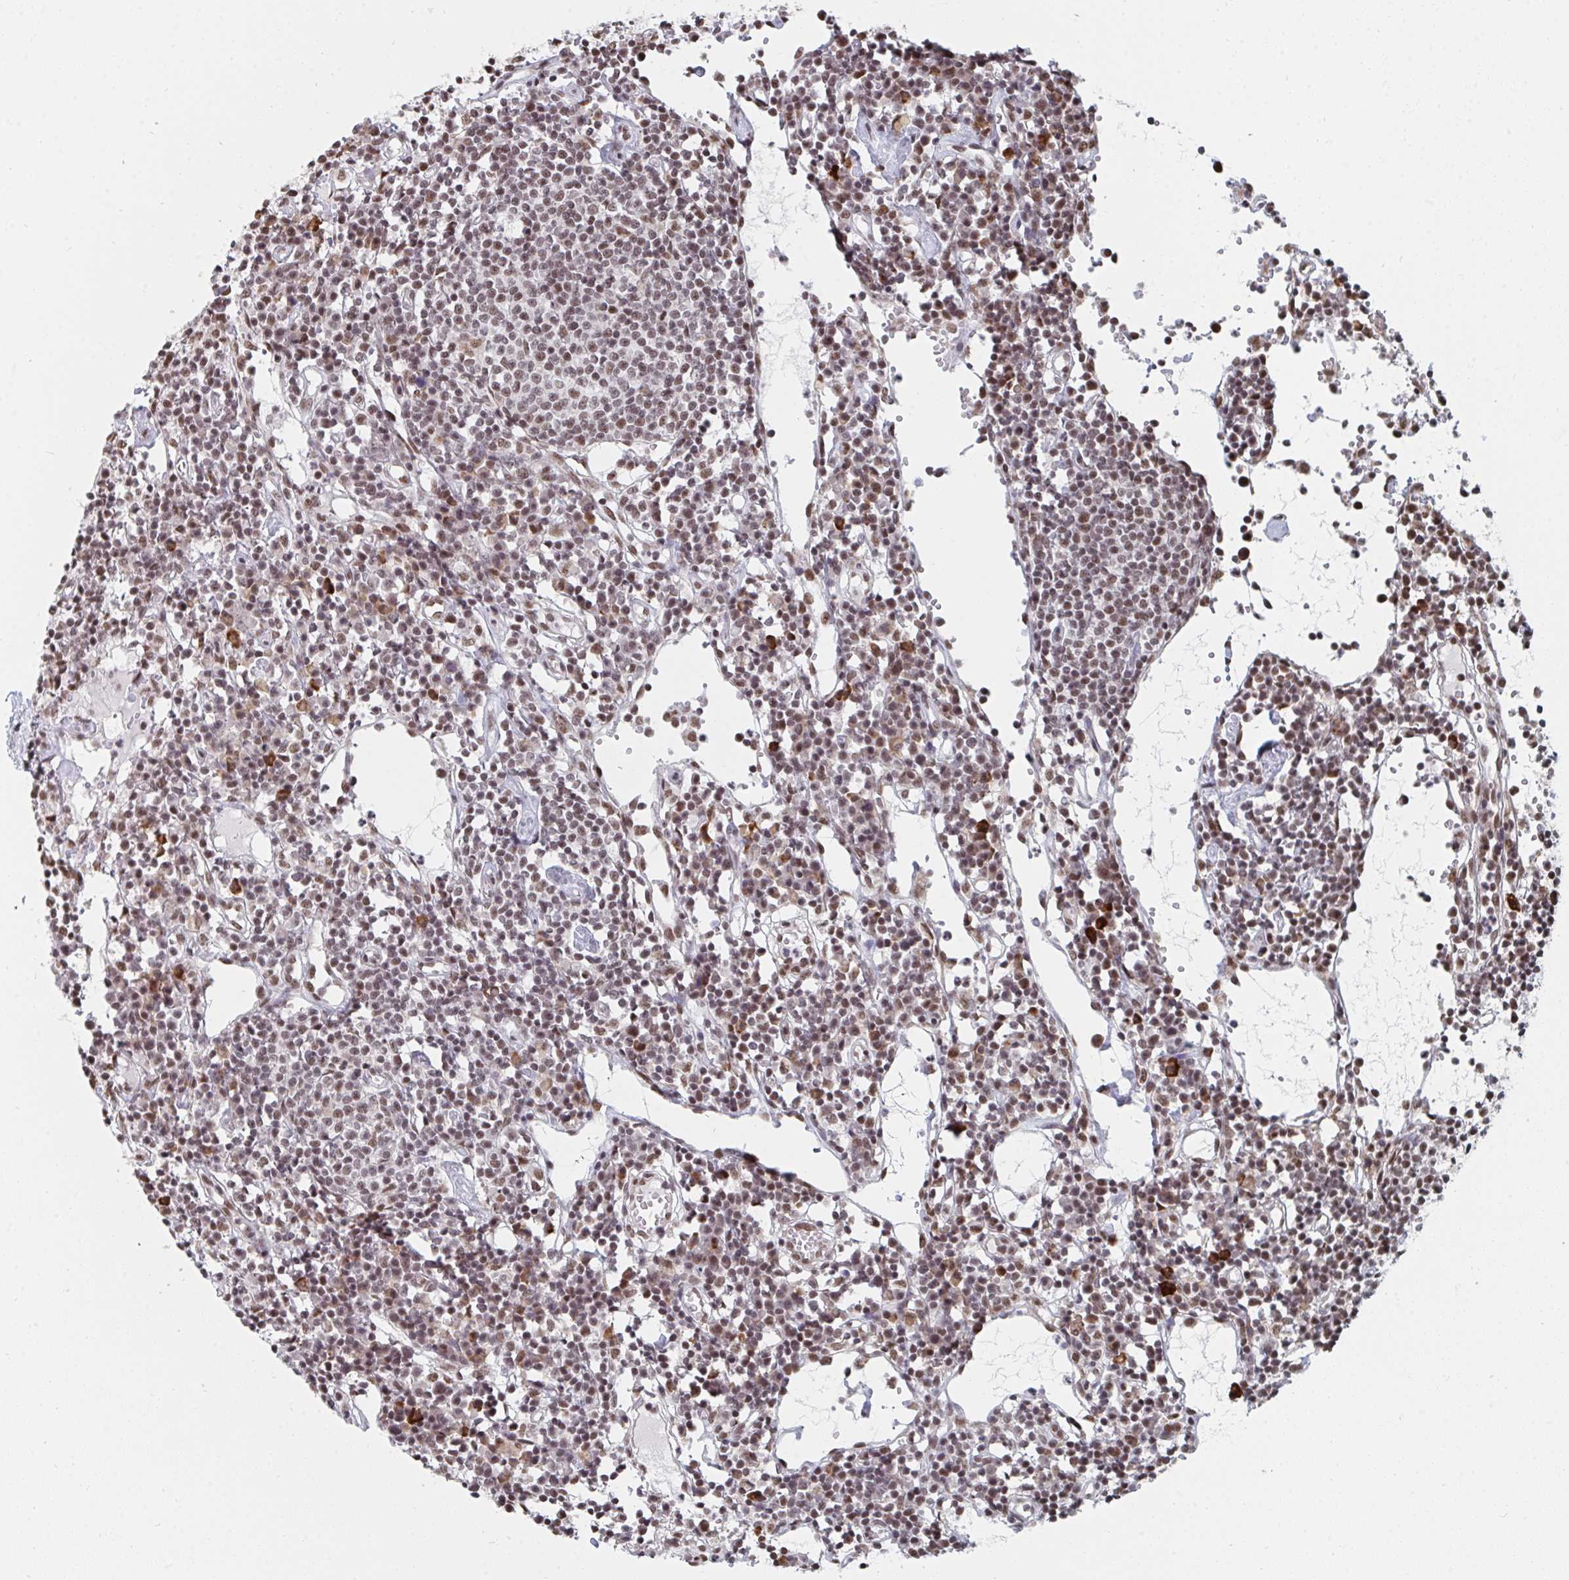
{"staining": {"intensity": "moderate", "quantity": ">75%", "location": "nuclear"}, "tissue": "lymph node", "cell_type": "Germinal center cells", "image_type": "normal", "snomed": [{"axis": "morphology", "description": "Normal tissue, NOS"}, {"axis": "topography", "description": "Lymph node"}], "caption": "IHC image of normal lymph node stained for a protein (brown), which reveals medium levels of moderate nuclear positivity in about >75% of germinal center cells.", "gene": "MBNL1", "patient": {"sex": "female", "age": 78}}